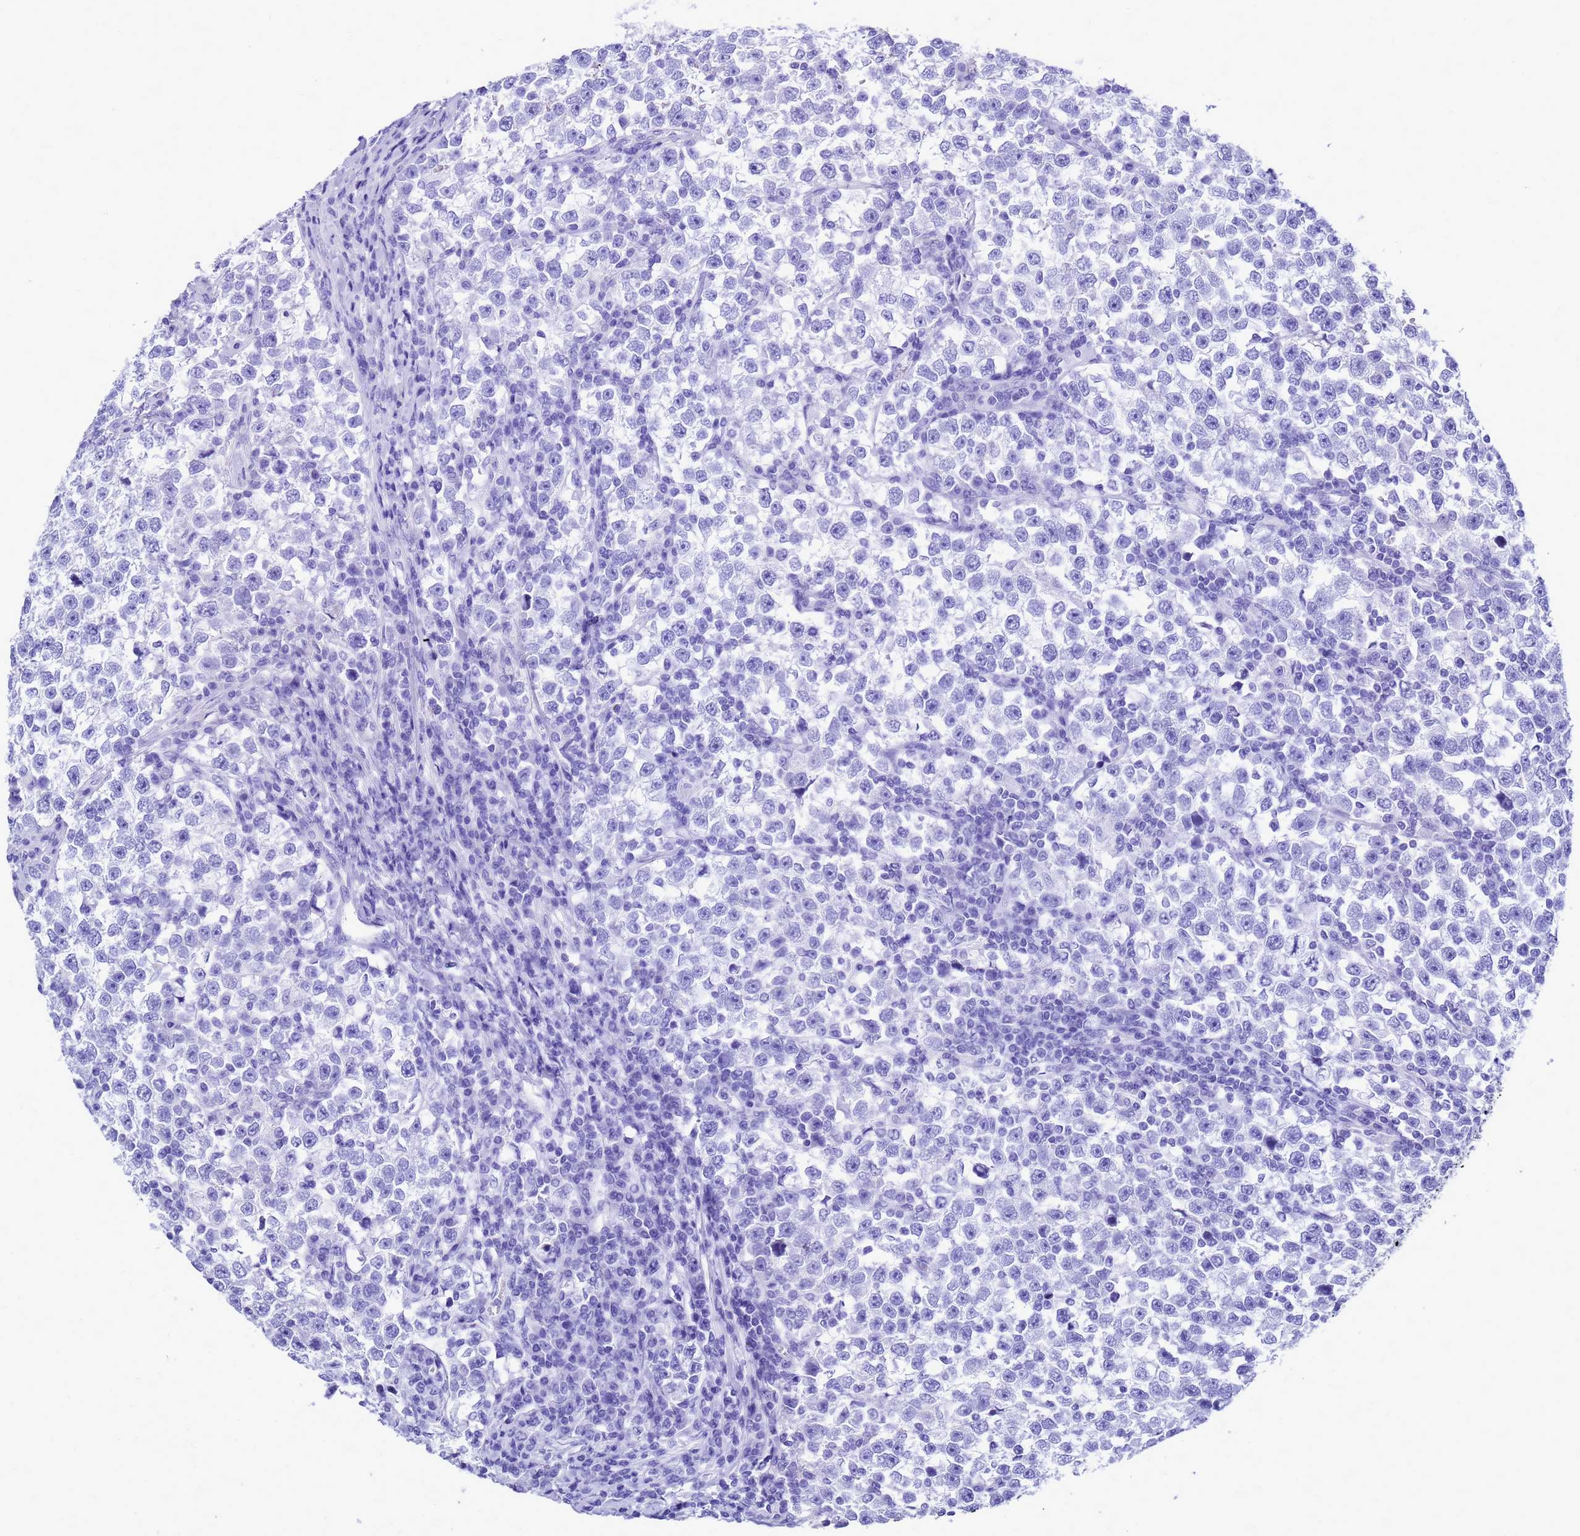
{"staining": {"intensity": "negative", "quantity": "none", "location": "none"}, "tissue": "testis cancer", "cell_type": "Tumor cells", "image_type": "cancer", "snomed": [{"axis": "morphology", "description": "Normal tissue, NOS"}, {"axis": "morphology", "description": "Seminoma, NOS"}, {"axis": "topography", "description": "Testis"}], "caption": "The photomicrograph reveals no staining of tumor cells in testis cancer.", "gene": "OR52E2", "patient": {"sex": "male", "age": 43}}